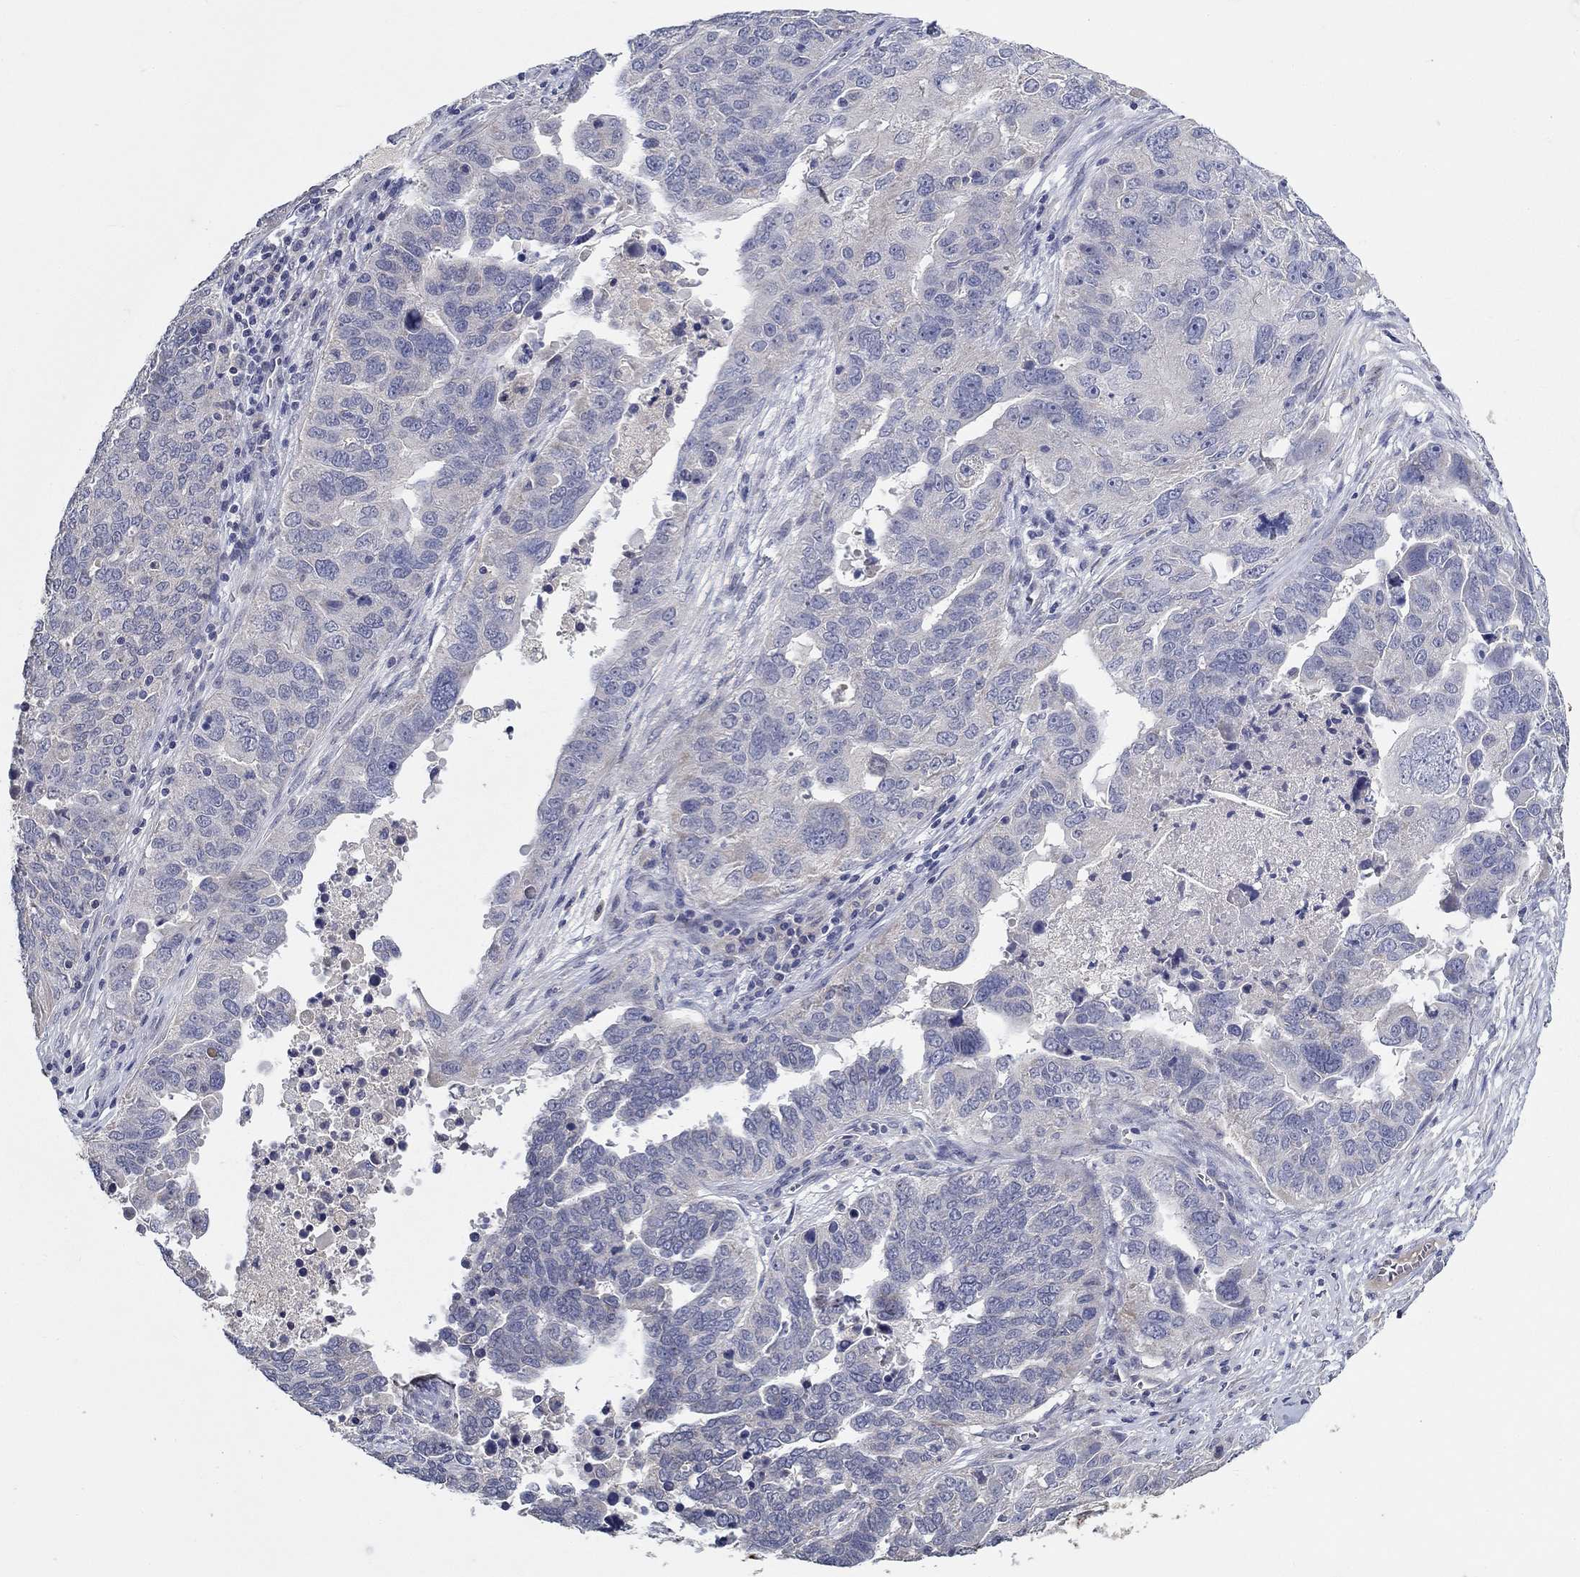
{"staining": {"intensity": "negative", "quantity": "none", "location": "none"}, "tissue": "ovarian cancer", "cell_type": "Tumor cells", "image_type": "cancer", "snomed": [{"axis": "morphology", "description": "Carcinoma, endometroid"}, {"axis": "topography", "description": "Soft tissue"}, {"axis": "topography", "description": "Ovary"}], "caption": "There is no significant expression in tumor cells of ovarian cancer (endometroid carcinoma).", "gene": "PROZ", "patient": {"sex": "female", "age": 52}}